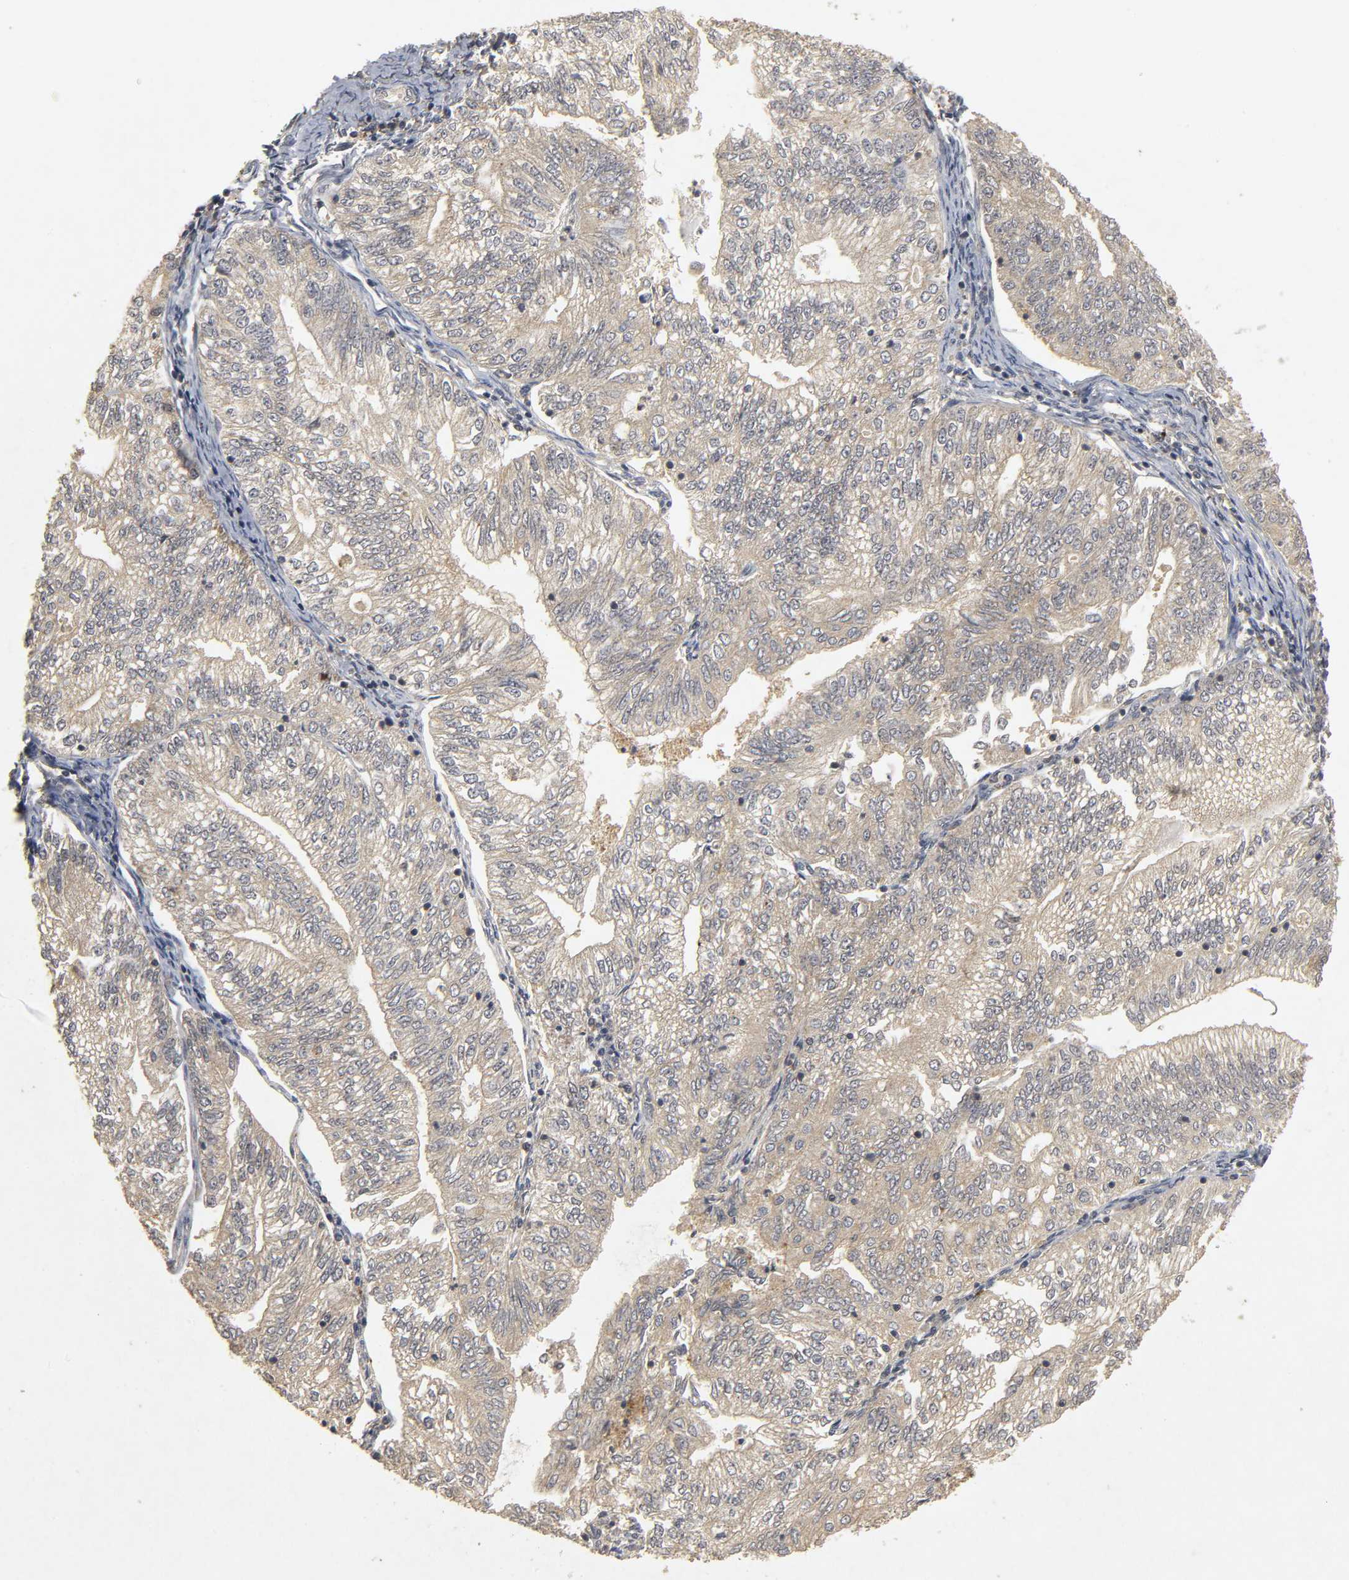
{"staining": {"intensity": "negative", "quantity": "none", "location": "none"}, "tissue": "endometrial cancer", "cell_type": "Tumor cells", "image_type": "cancer", "snomed": [{"axis": "morphology", "description": "Adenocarcinoma, NOS"}, {"axis": "topography", "description": "Endometrium"}], "caption": "Tumor cells are negative for protein expression in human endometrial cancer.", "gene": "TRAF6", "patient": {"sex": "female", "age": 69}}